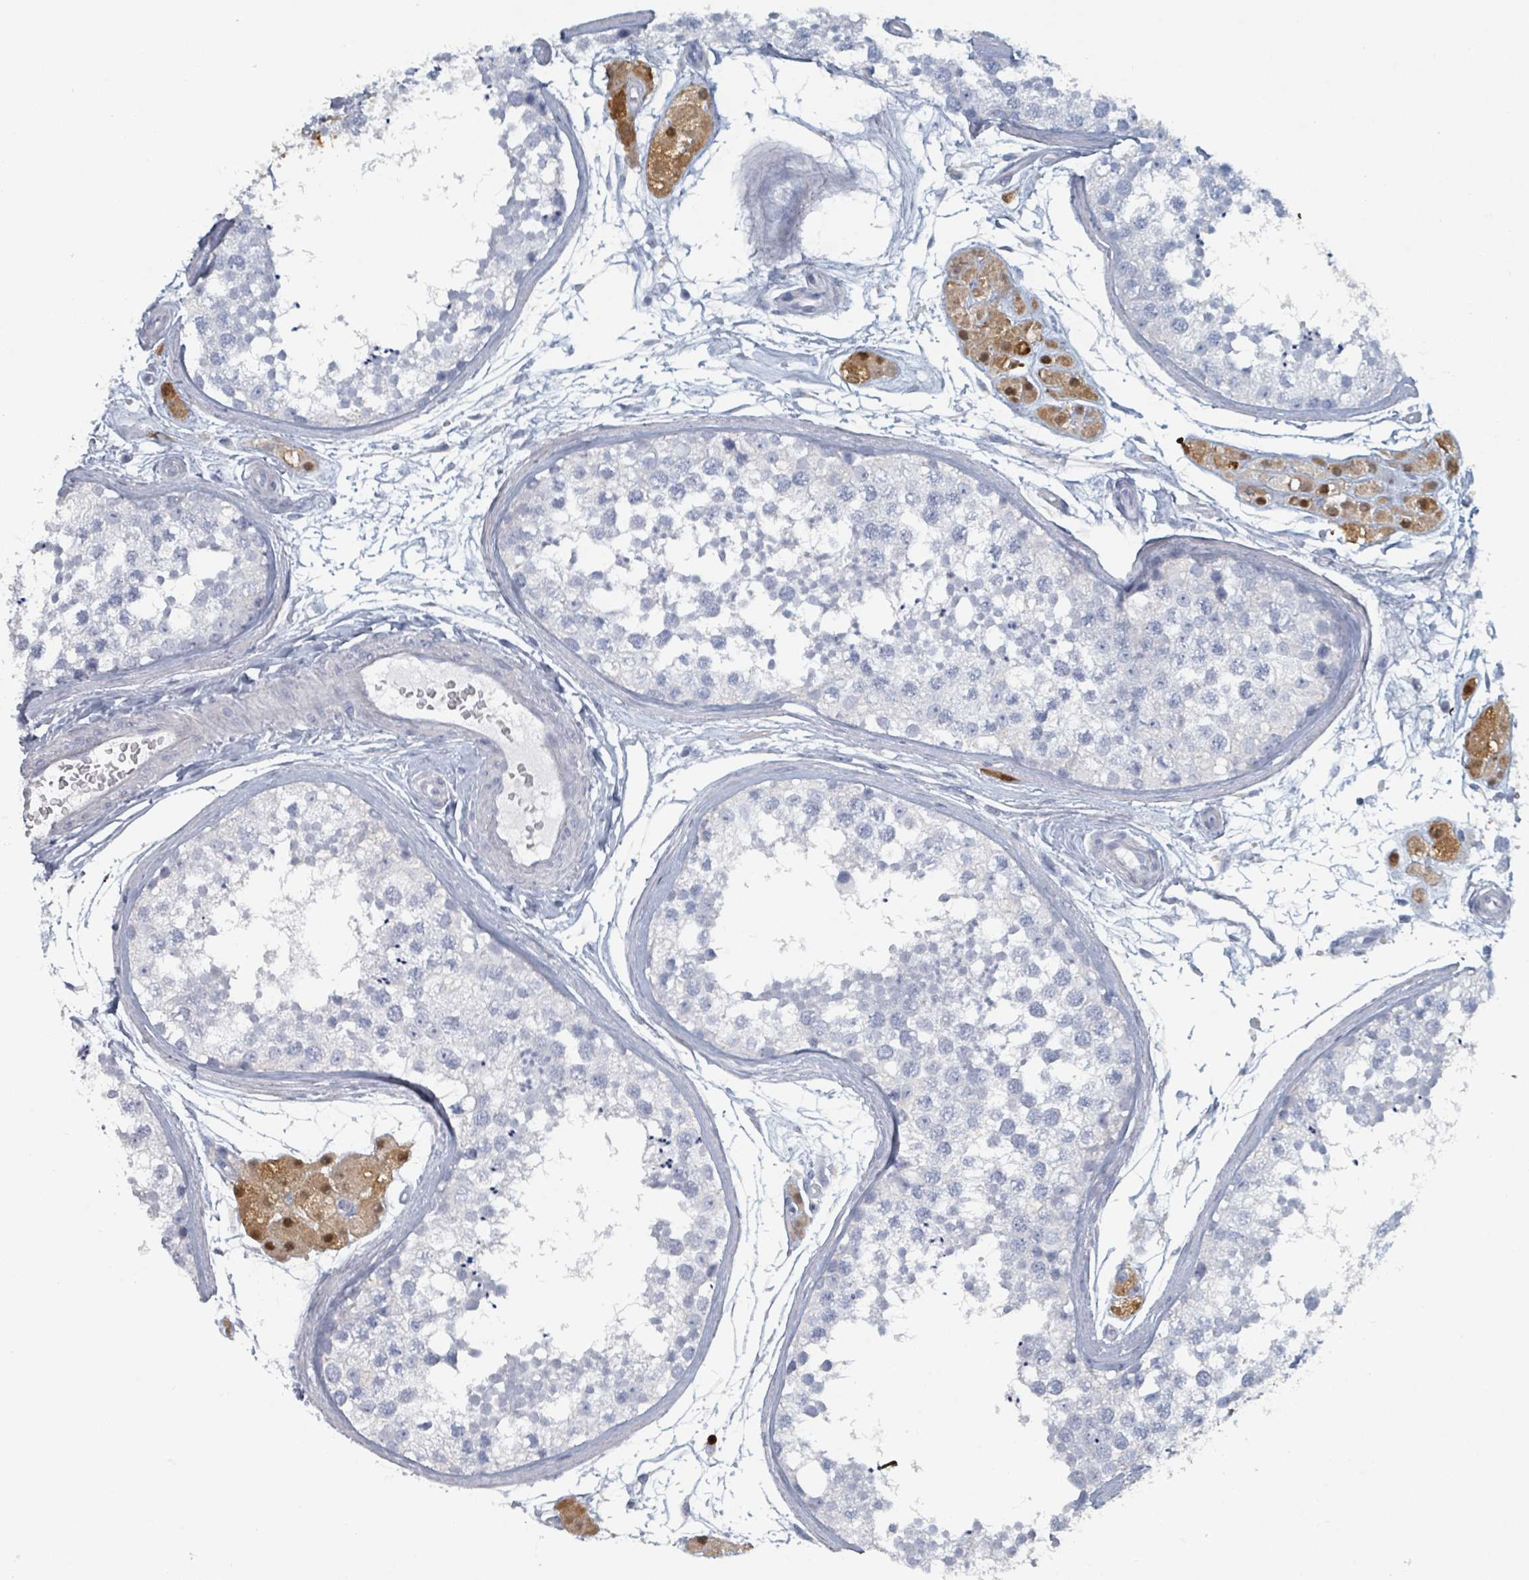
{"staining": {"intensity": "negative", "quantity": "none", "location": "none"}, "tissue": "testis", "cell_type": "Cells in seminiferous ducts", "image_type": "normal", "snomed": [{"axis": "morphology", "description": "Normal tissue, NOS"}, {"axis": "topography", "description": "Testis"}], "caption": "Immunohistochemical staining of benign human testis reveals no significant expression in cells in seminiferous ducts.", "gene": "HEATR5A", "patient": {"sex": "male", "age": 56}}